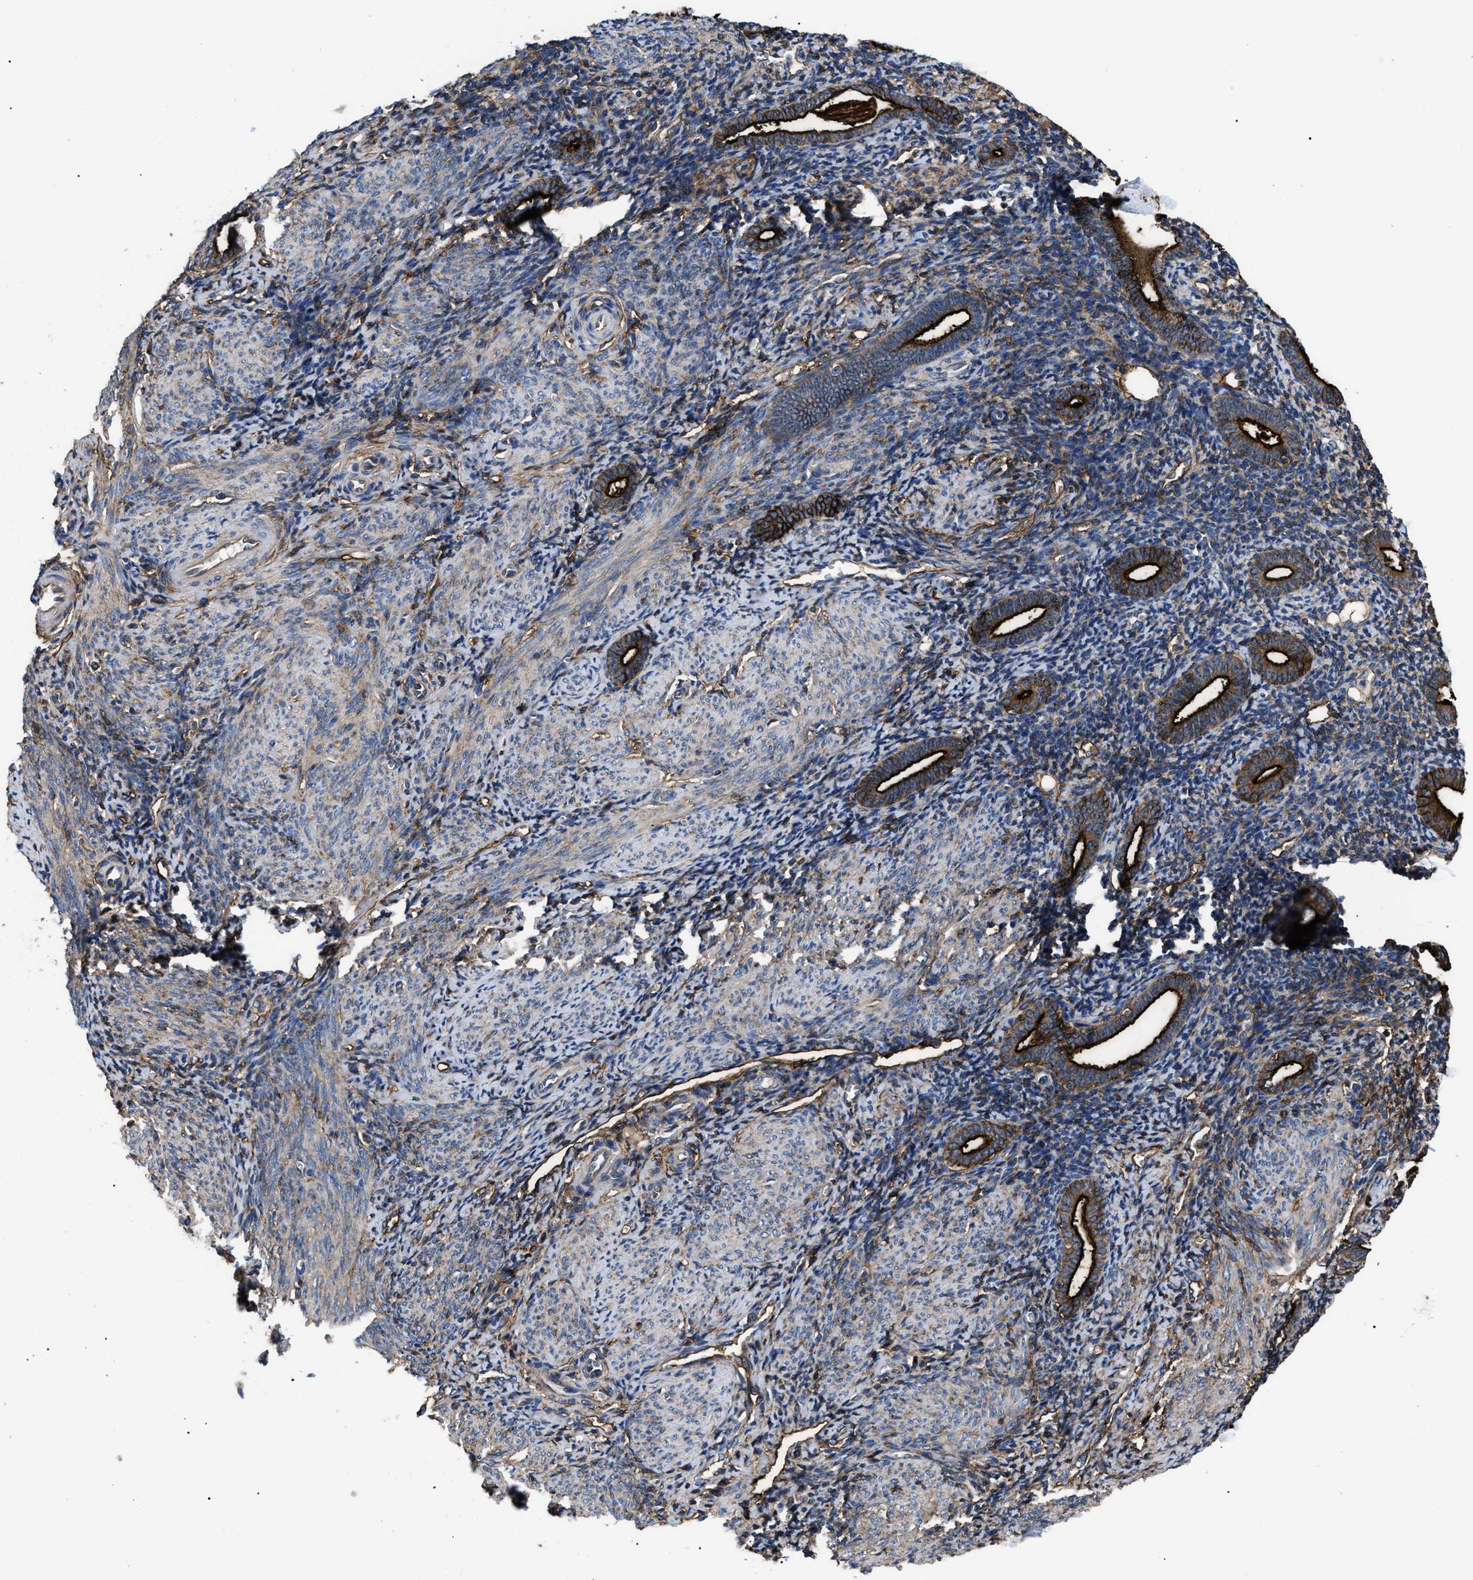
{"staining": {"intensity": "strong", "quantity": "<25%", "location": "cytoplasmic/membranous"}, "tissue": "endometrium", "cell_type": "Cells in endometrial stroma", "image_type": "normal", "snomed": [{"axis": "morphology", "description": "Normal tissue, NOS"}, {"axis": "topography", "description": "Endometrium"}], "caption": "Immunohistochemistry image of unremarkable endometrium: endometrium stained using immunohistochemistry (IHC) reveals medium levels of strong protein expression localized specifically in the cytoplasmic/membranous of cells in endometrial stroma, appearing as a cytoplasmic/membranous brown color.", "gene": "NT5E", "patient": {"sex": "female", "age": 50}}